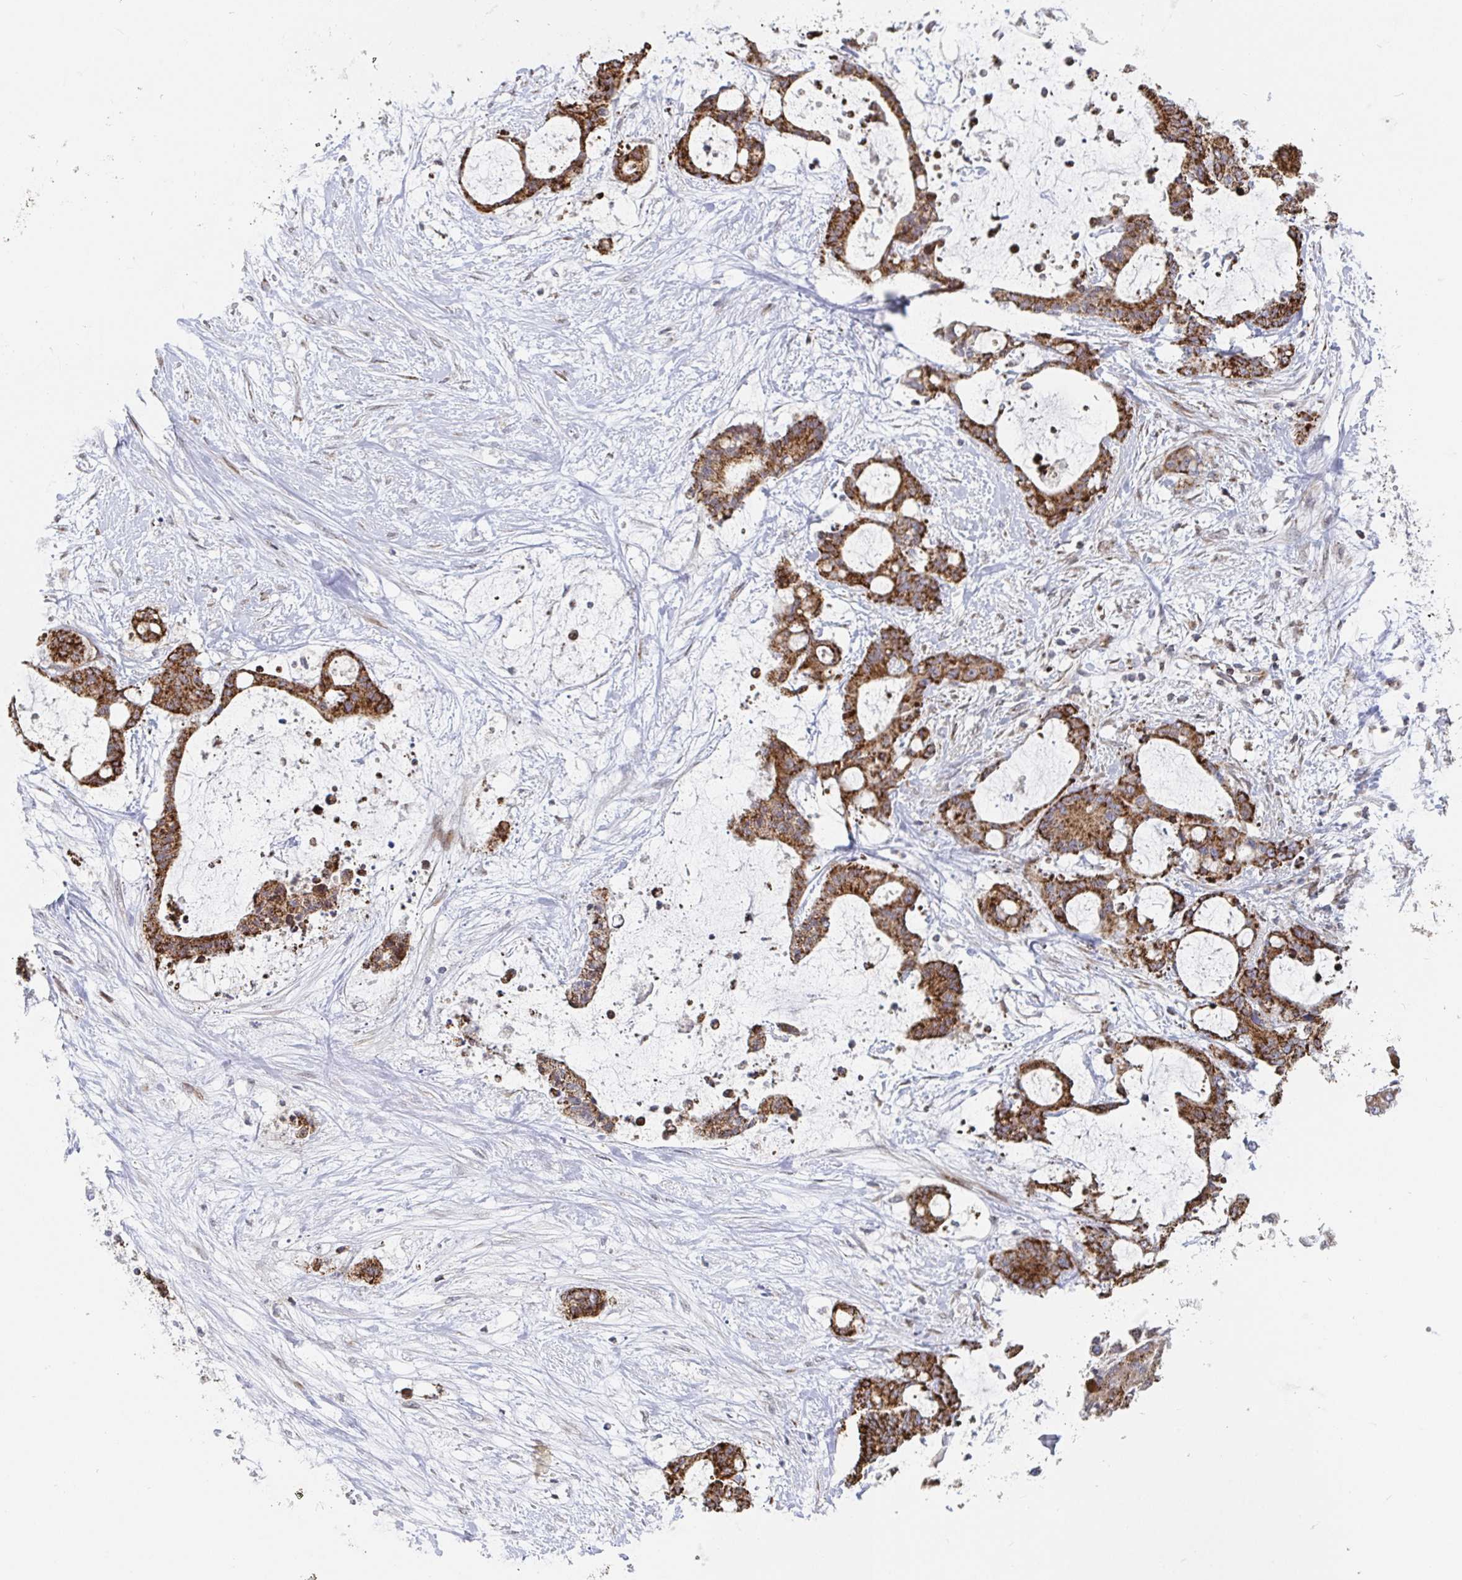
{"staining": {"intensity": "strong", "quantity": ">75%", "location": "cytoplasmic/membranous"}, "tissue": "liver cancer", "cell_type": "Tumor cells", "image_type": "cancer", "snomed": [{"axis": "morphology", "description": "Normal tissue, NOS"}, {"axis": "morphology", "description": "Cholangiocarcinoma"}, {"axis": "topography", "description": "Liver"}, {"axis": "topography", "description": "Peripheral nerve tissue"}], "caption": "A micrograph showing strong cytoplasmic/membranous expression in about >75% of tumor cells in cholangiocarcinoma (liver), as visualized by brown immunohistochemical staining.", "gene": "STARD8", "patient": {"sex": "female", "age": 73}}